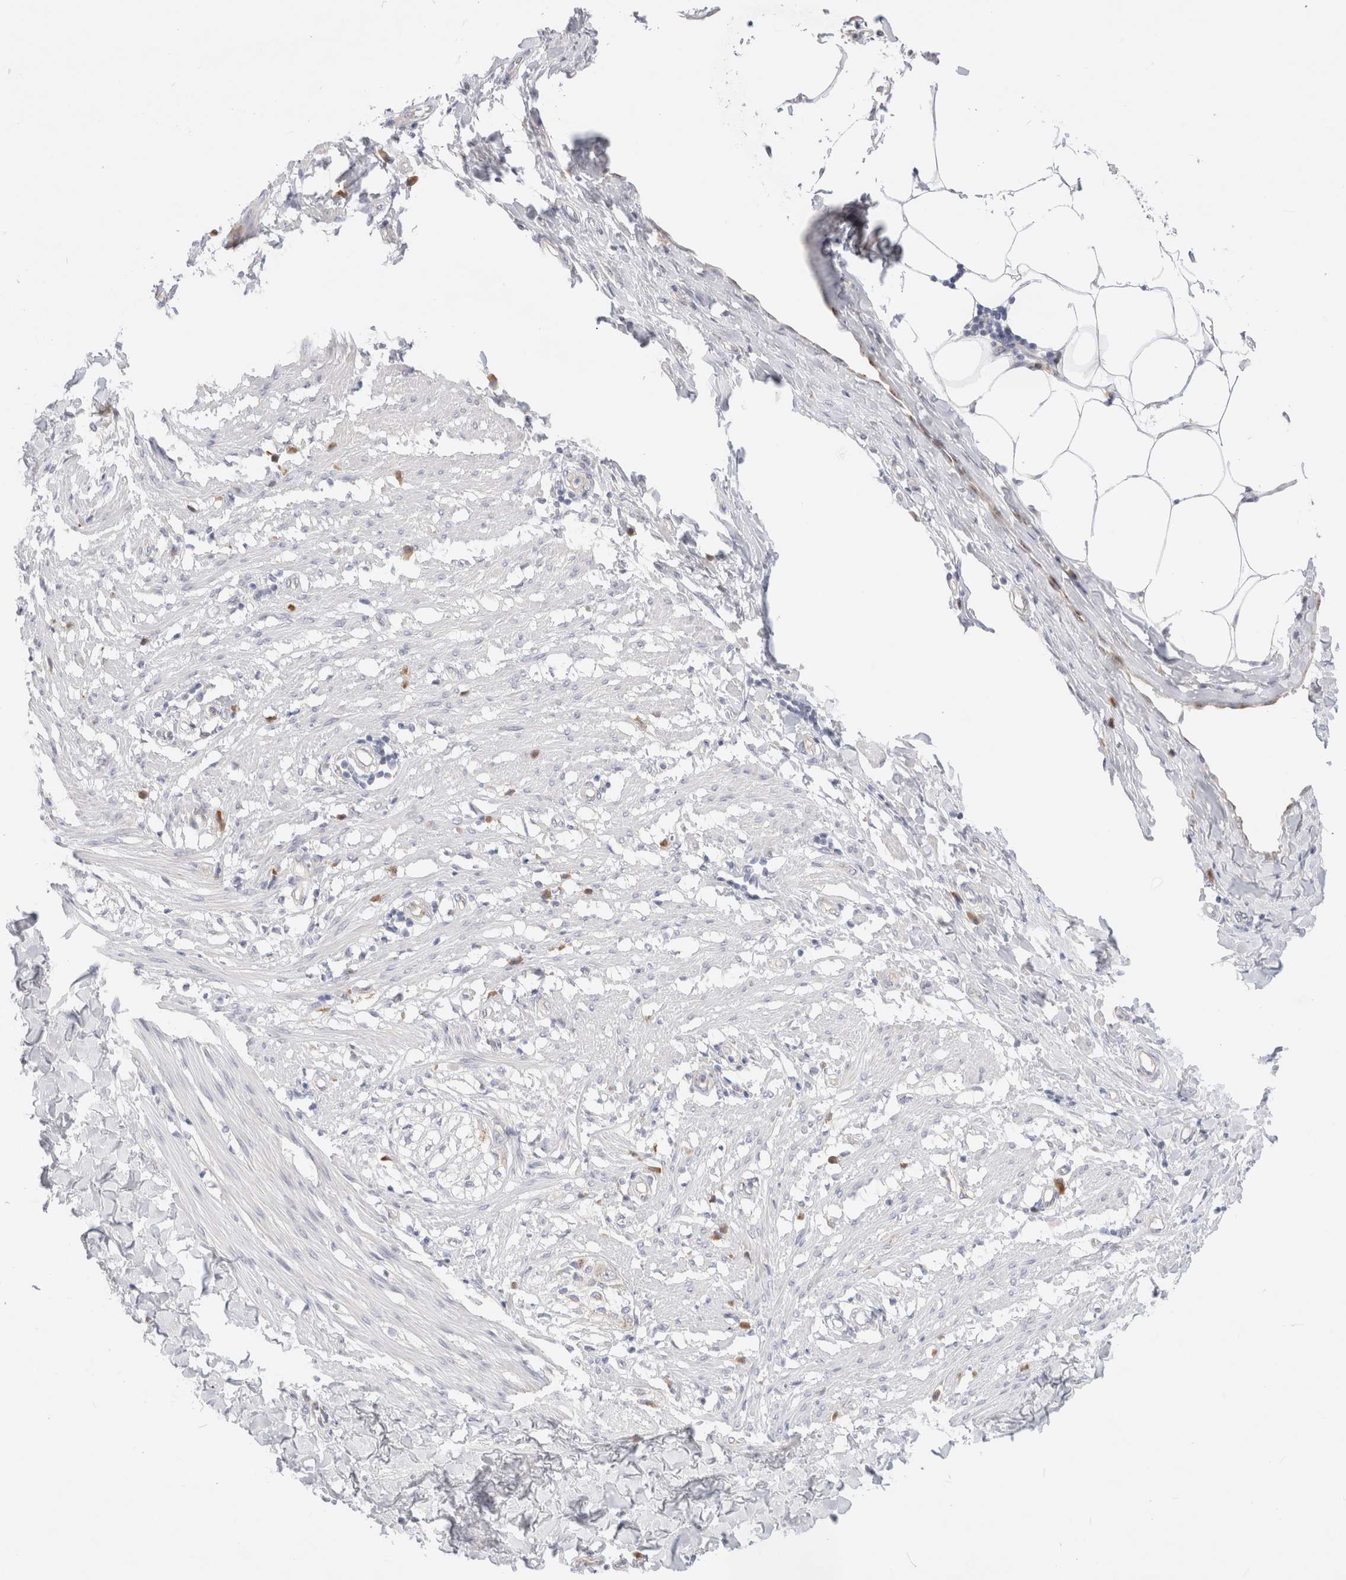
{"staining": {"intensity": "negative", "quantity": "none", "location": "none"}, "tissue": "smooth muscle", "cell_type": "Smooth muscle cells", "image_type": "normal", "snomed": [{"axis": "morphology", "description": "Normal tissue, NOS"}, {"axis": "morphology", "description": "Adenocarcinoma, NOS"}, {"axis": "topography", "description": "Smooth muscle"}, {"axis": "topography", "description": "Colon"}], "caption": "Immunohistochemistry image of unremarkable smooth muscle stained for a protein (brown), which demonstrates no positivity in smooth muscle cells.", "gene": "EFCAB13", "patient": {"sex": "male", "age": 14}}